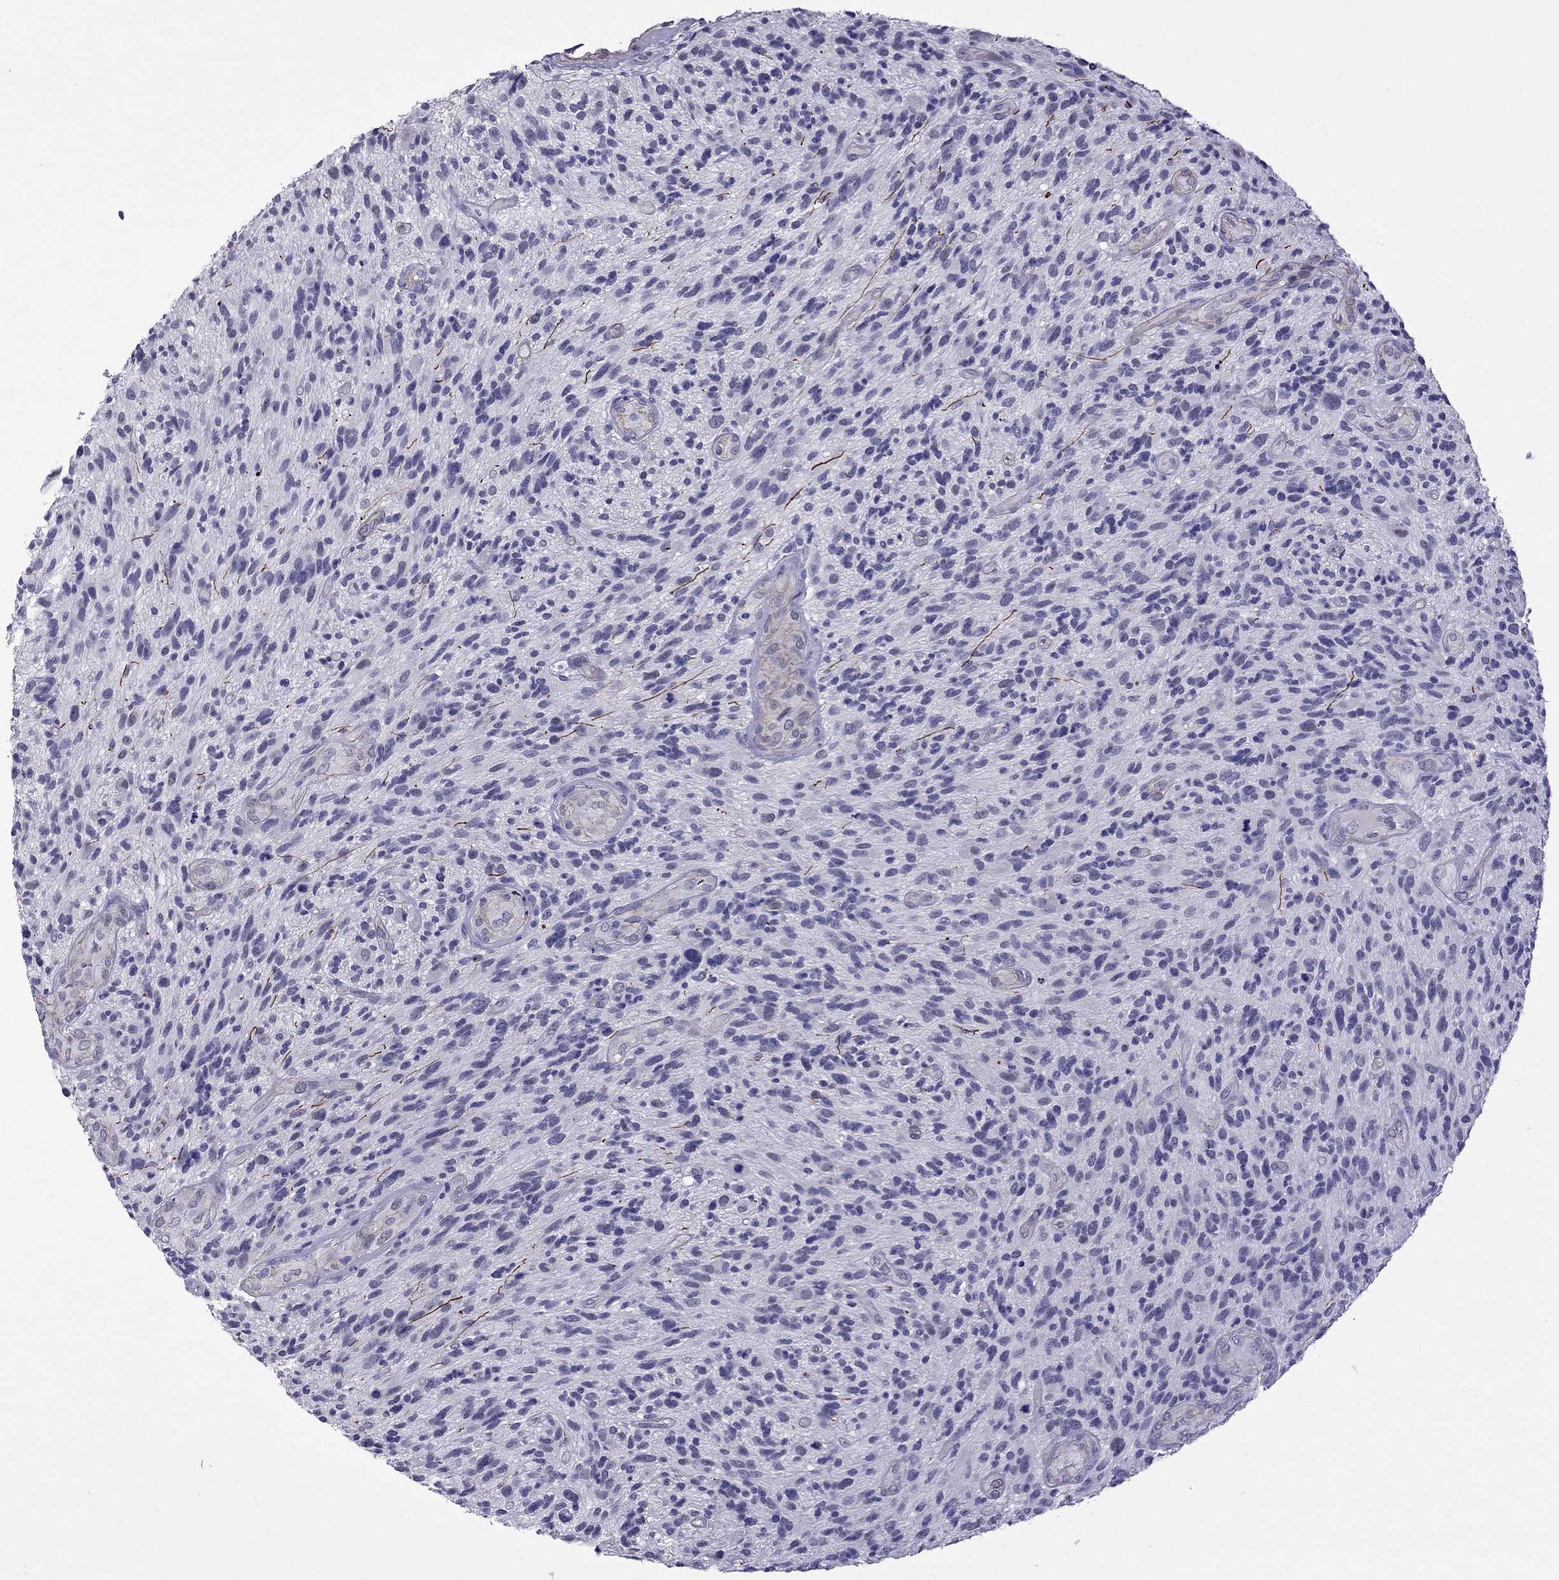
{"staining": {"intensity": "negative", "quantity": "none", "location": "none"}, "tissue": "glioma", "cell_type": "Tumor cells", "image_type": "cancer", "snomed": [{"axis": "morphology", "description": "Glioma, malignant, High grade"}, {"axis": "topography", "description": "Brain"}], "caption": "Glioma was stained to show a protein in brown. There is no significant expression in tumor cells.", "gene": "CHRNA5", "patient": {"sex": "male", "age": 47}}